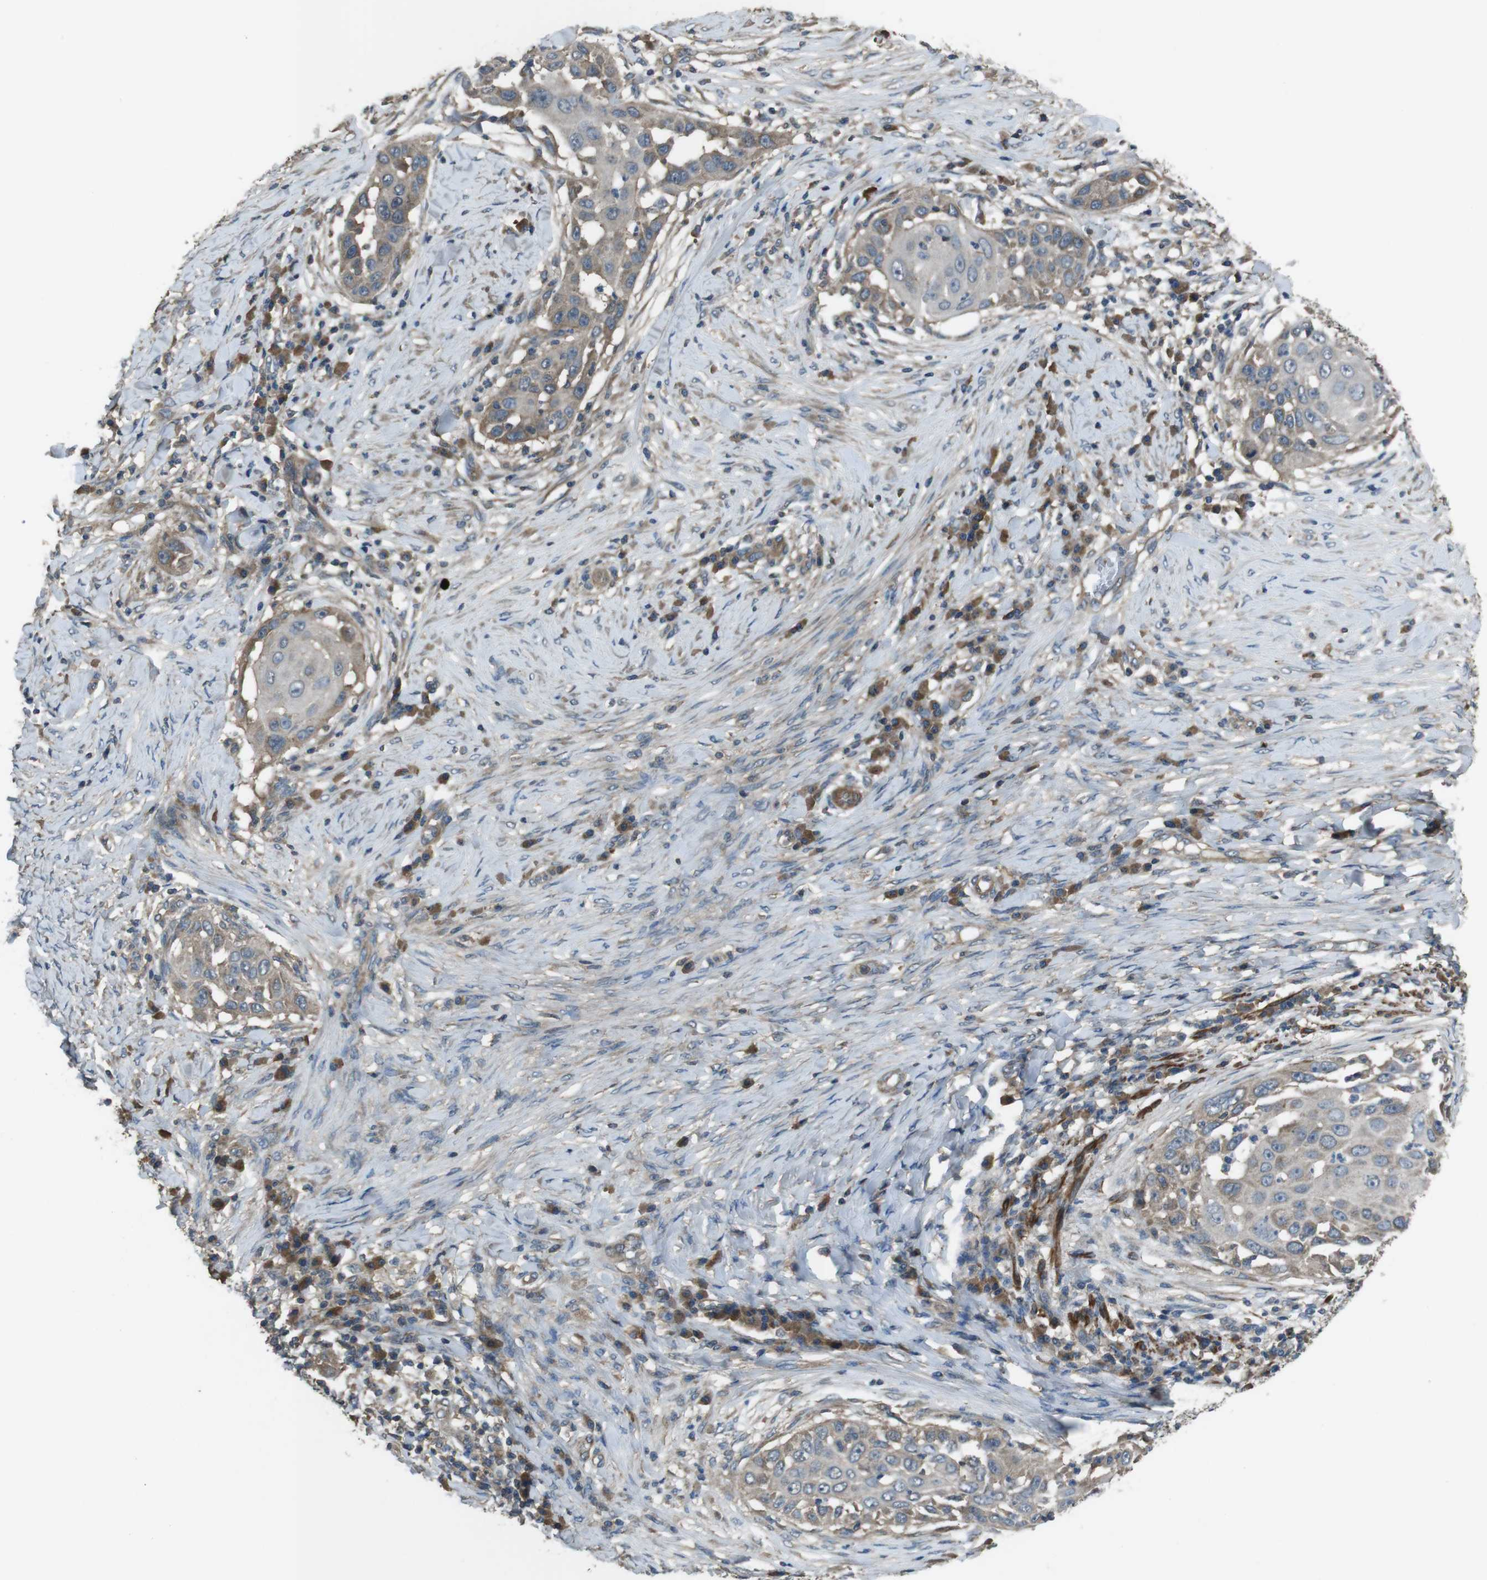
{"staining": {"intensity": "weak", "quantity": "25%-75%", "location": "cytoplasmic/membranous"}, "tissue": "skin cancer", "cell_type": "Tumor cells", "image_type": "cancer", "snomed": [{"axis": "morphology", "description": "Squamous cell carcinoma, NOS"}, {"axis": "topography", "description": "Skin"}], "caption": "Human squamous cell carcinoma (skin) stained with a brown dye exhibits weak cytoplasmic/membranous positive staining in about 25%-75% of tumor cells.", "gene": "FUT2", "patient": {"sex": "female", "age": 44}}